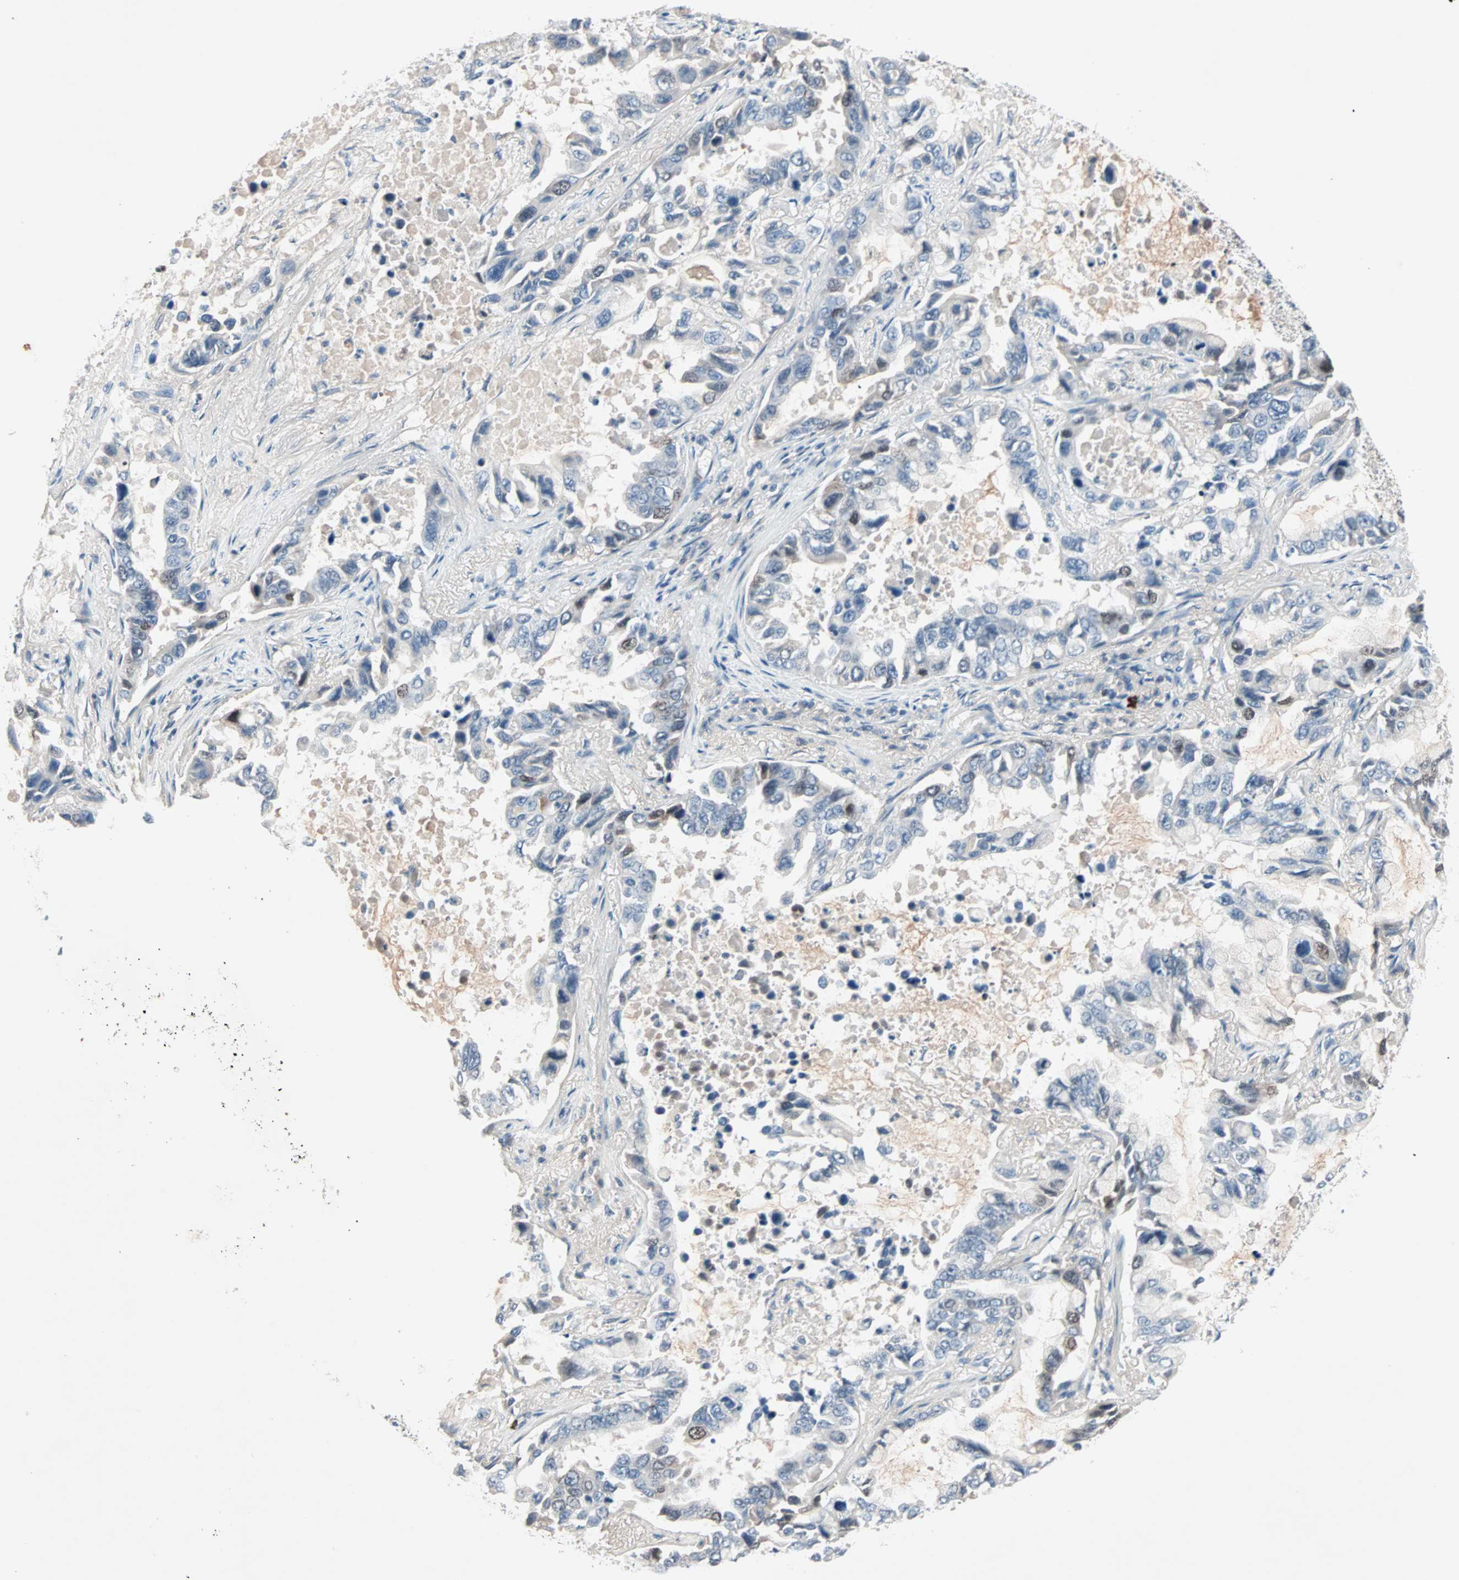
{"staining": {"intensity": "moderate", "quantity": "<25%", "location": "nuclear"}, "tissue": "lung cancer", "cell_type": "Tumor cells", "image_type": "cancer", "snomed": [{"axis": "morphology", "description": "Adenocarcinoma, NOS"}, {"axis": "topography", "description": "Lung"}], "caption": "Brown immunohistochemical staining in human lung cancer (adenocarcinoma) exhibits moderate nuclear expression in approximately <25% of tumor cells.", "gene": "CCNE2", "patient": {"sex": "male", "age": 64}}